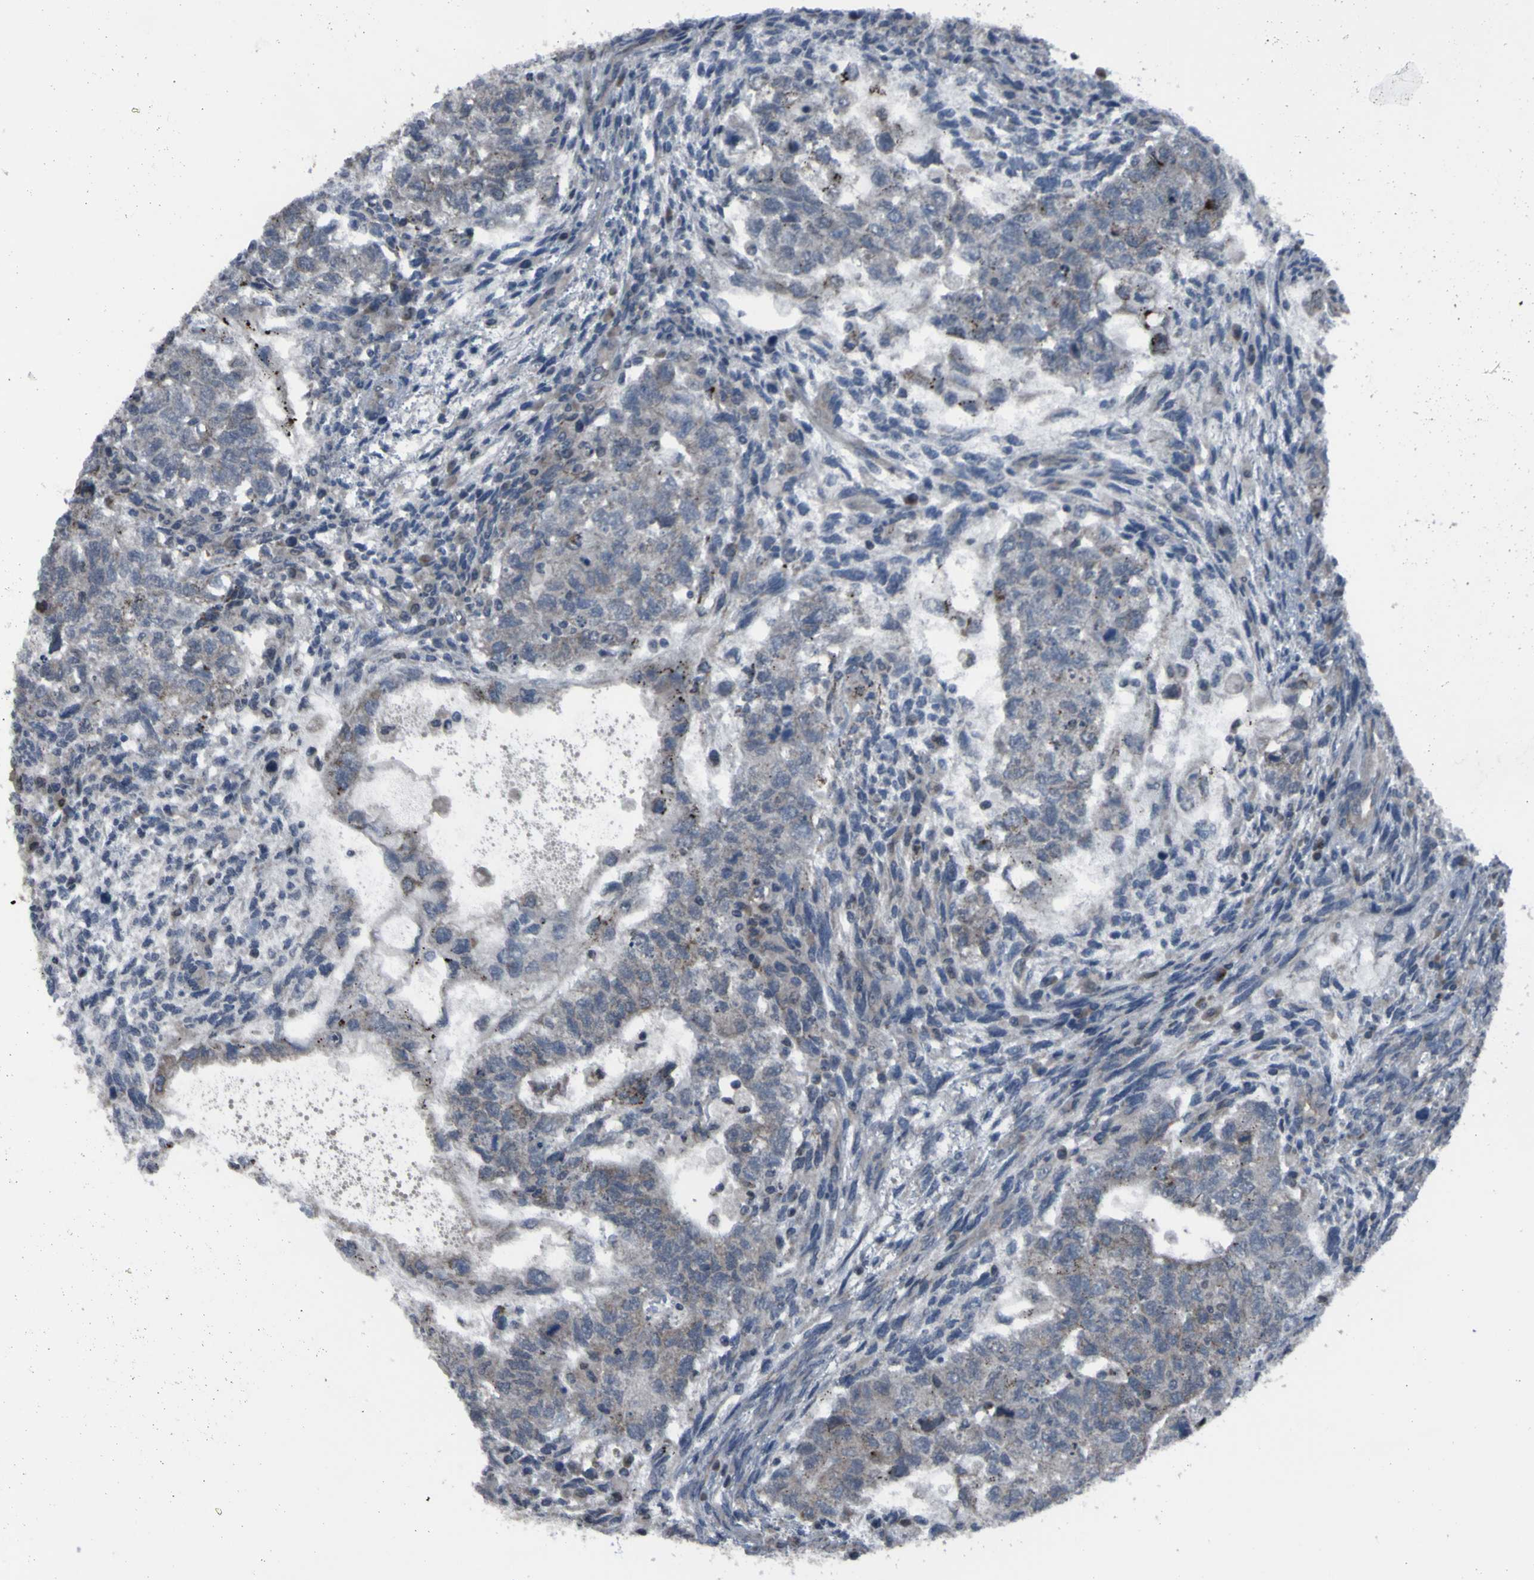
{"staining": {"intensity": "weak", "quantity": "<25%", "location": "cytoplasmic/membranous"}, "tissue": "testis cancer", "cell_type": "Tumor cells", "image_type": "cancer", "snomed": [{"axis": "morphology", "description": "Normal tissue, NOS"}, {"axis": "morphology", "description": "Carcinoma, Embryonal, NOS"}, {"axis": "topography", "description": "Testis"}], "caption": "Testis cancer (embryonal carcinoma) was stained to show a protein in brown. There is no significant expression in tumor cells.", "gene": "OSTM1", "patient": {"sex": "male", "age": 36}}